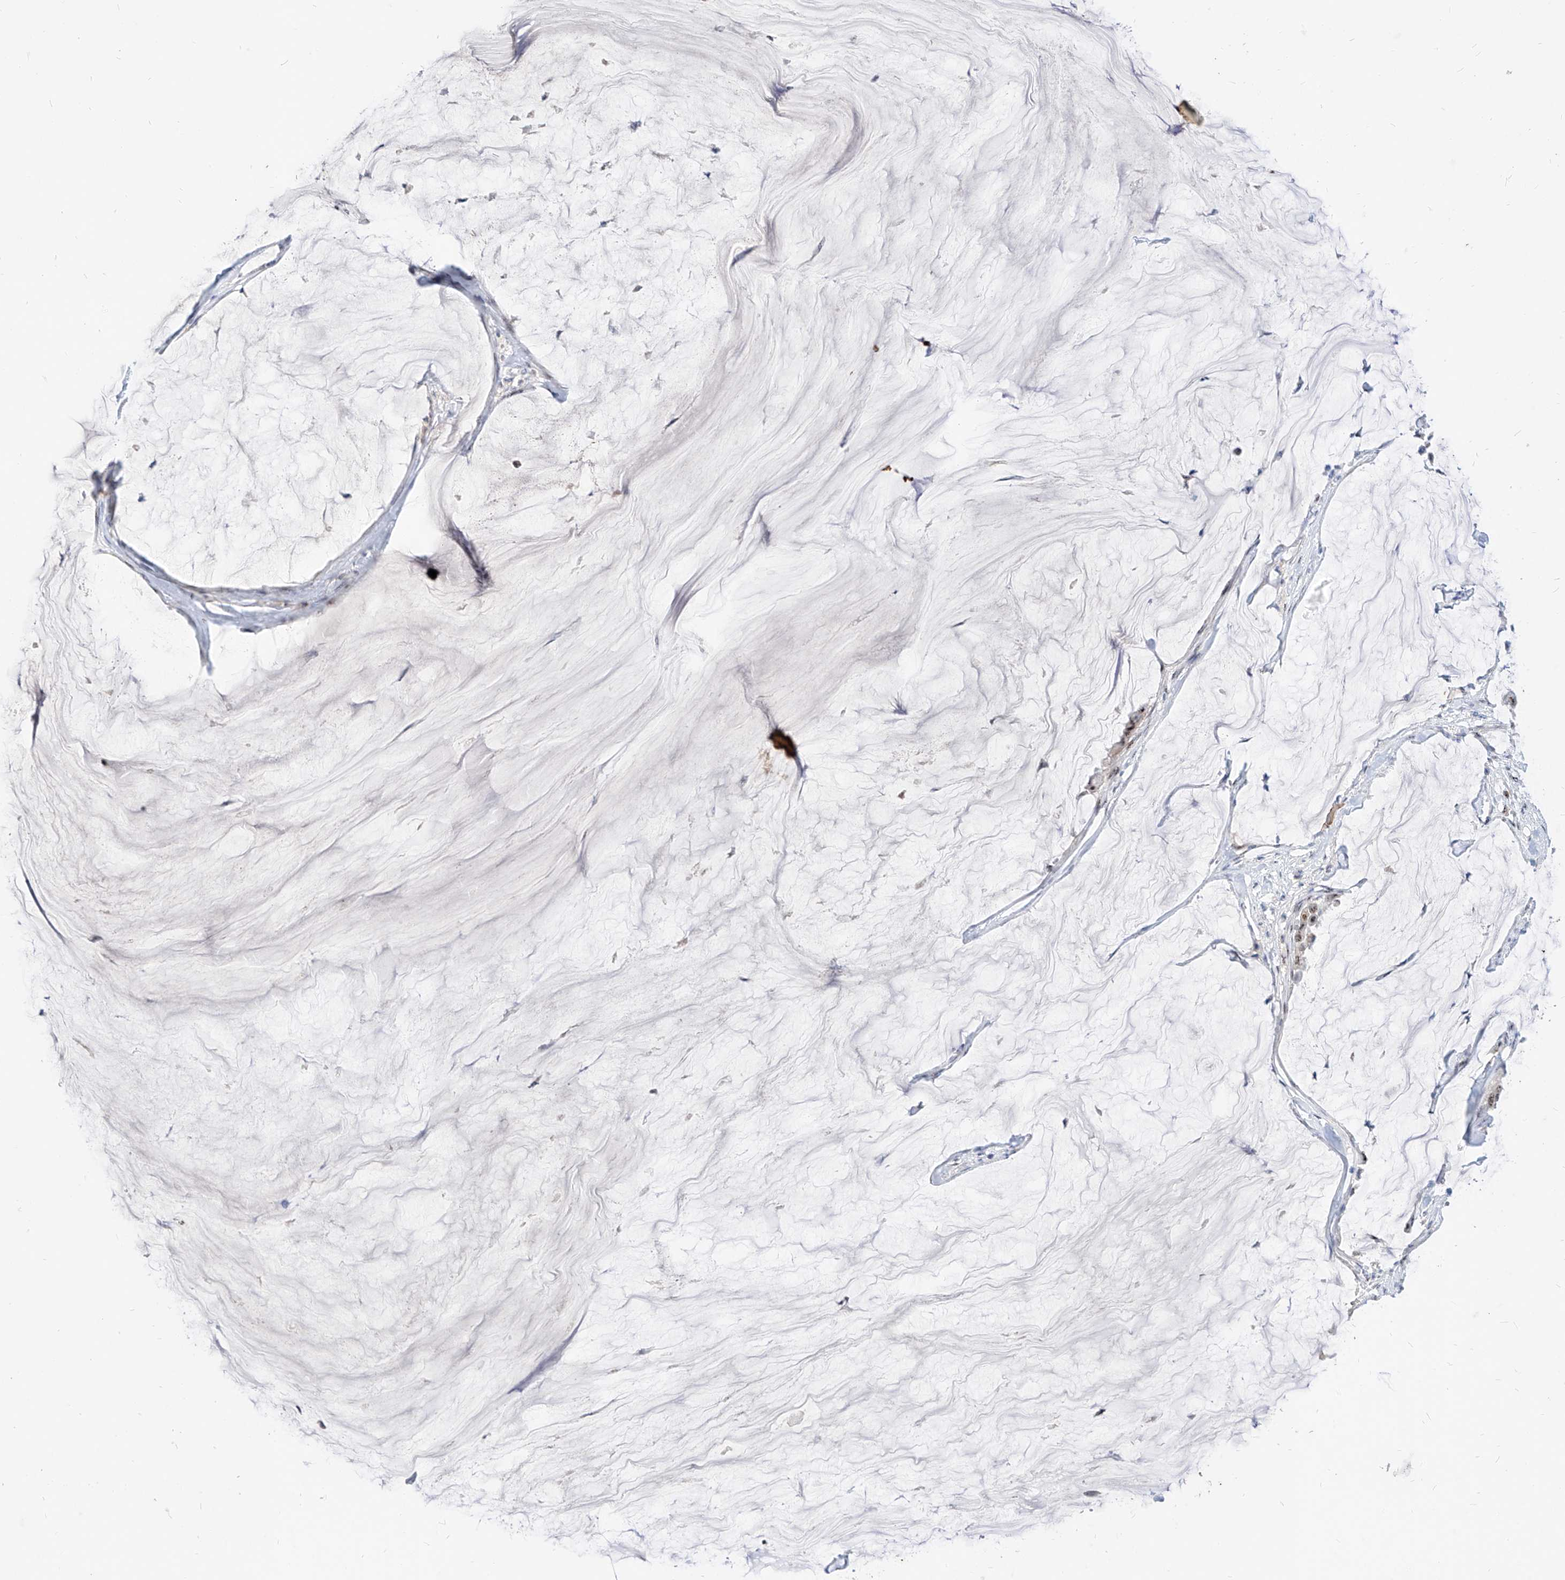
{"staining": {"intensity": "weak", "quantity": ">75%", "location": "nuclear"}, "tissue": "pancreatic cancer", "cell_type": "Tumor cells", "image_type": "cancer", "snomed": [{"axis": "morphology", "description": "Adenocarcinoma, NOS"}, {"axis": "topography", "description": "Pancreas"}], "caption": "A high-resolution photomicrograph shows immunohistochemistry staining of pancreatic cancer (adenocarcinoma), which demonstrates weak nuclear expression in about >75% of tumor cells.", "gene": "ZFP42", "patient": {"sex": "male", "age": 41}}